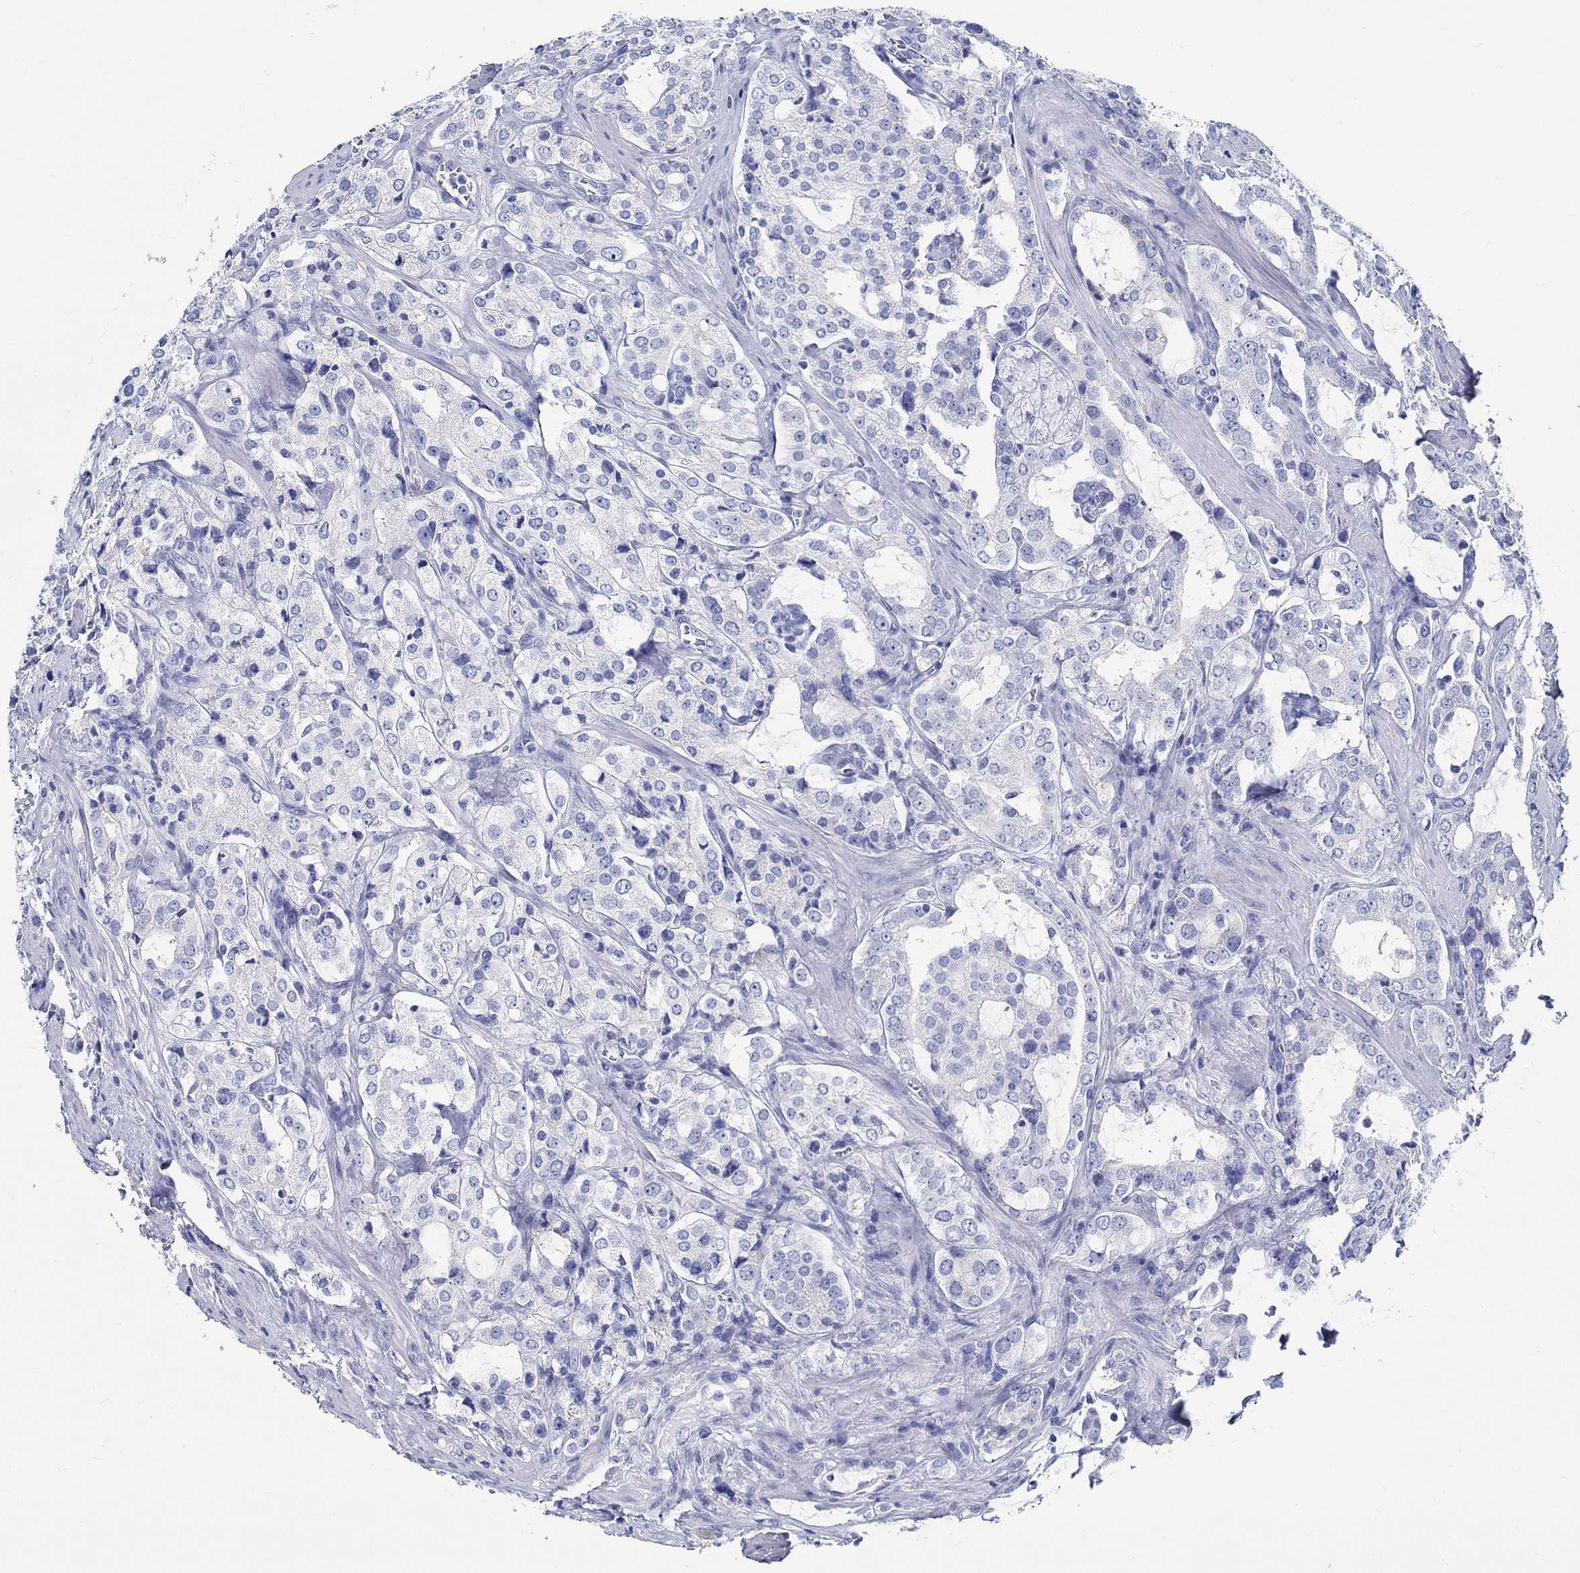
{"staining": {"intensity": "negative", "quantity": "none", "location": "none"}, "tissue": "prostate cancer", "cell_type": "Tumor cells", "image_type": "cancer", "snomed": [{"axis": "morphology", "description": "Adenocarcinoma, NOS"}, {"axis": "topography", "description": "Prostate"}], "caption": "This micrograph is of adenocarcinoma (prostate) stained with IHC to label a protein in brown with the nuclei are counter-stained blue. There is no staining in tumor cells.", "gene": "RD3L", "patient": {"sex": "male", "age": 66}}